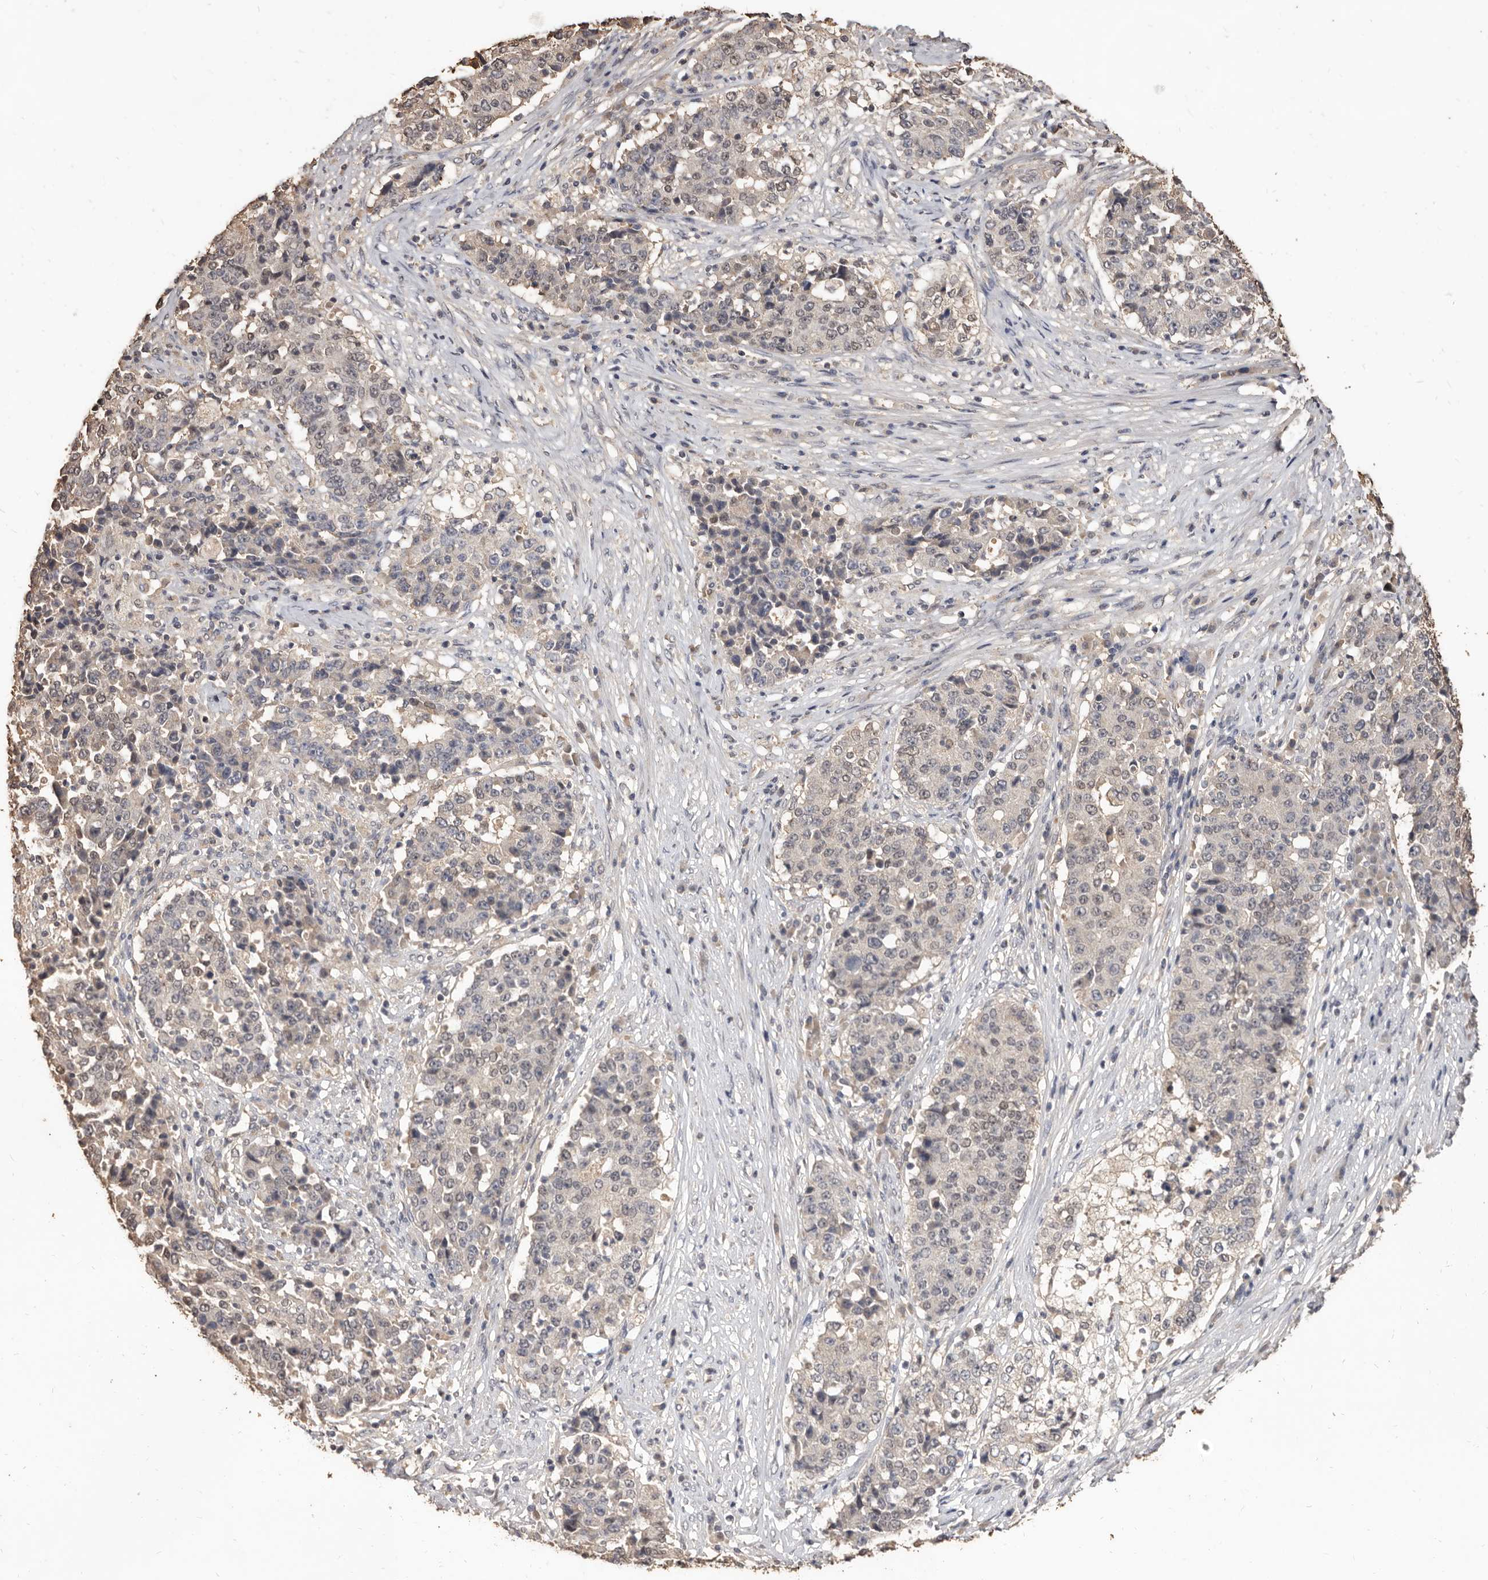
{"staining": {"intensity": "negative", "quantity": "none", "location": "none"}, "tissue": "stomach cancer", "cell_type": "Tumor cells", "image_type": "cancer", "snomed": [{"axis": "morphology", "description": "Adenocarcinoma, NOS"}, {"axis": "topography", "description": "Stomach"}], "caption": "Histopathology image shows no protein positivity in tumor cells of adenocarcinoma (stomach) tissue.", "gene": "INAVA", "patient": {"sex": "male", "age": 59}}